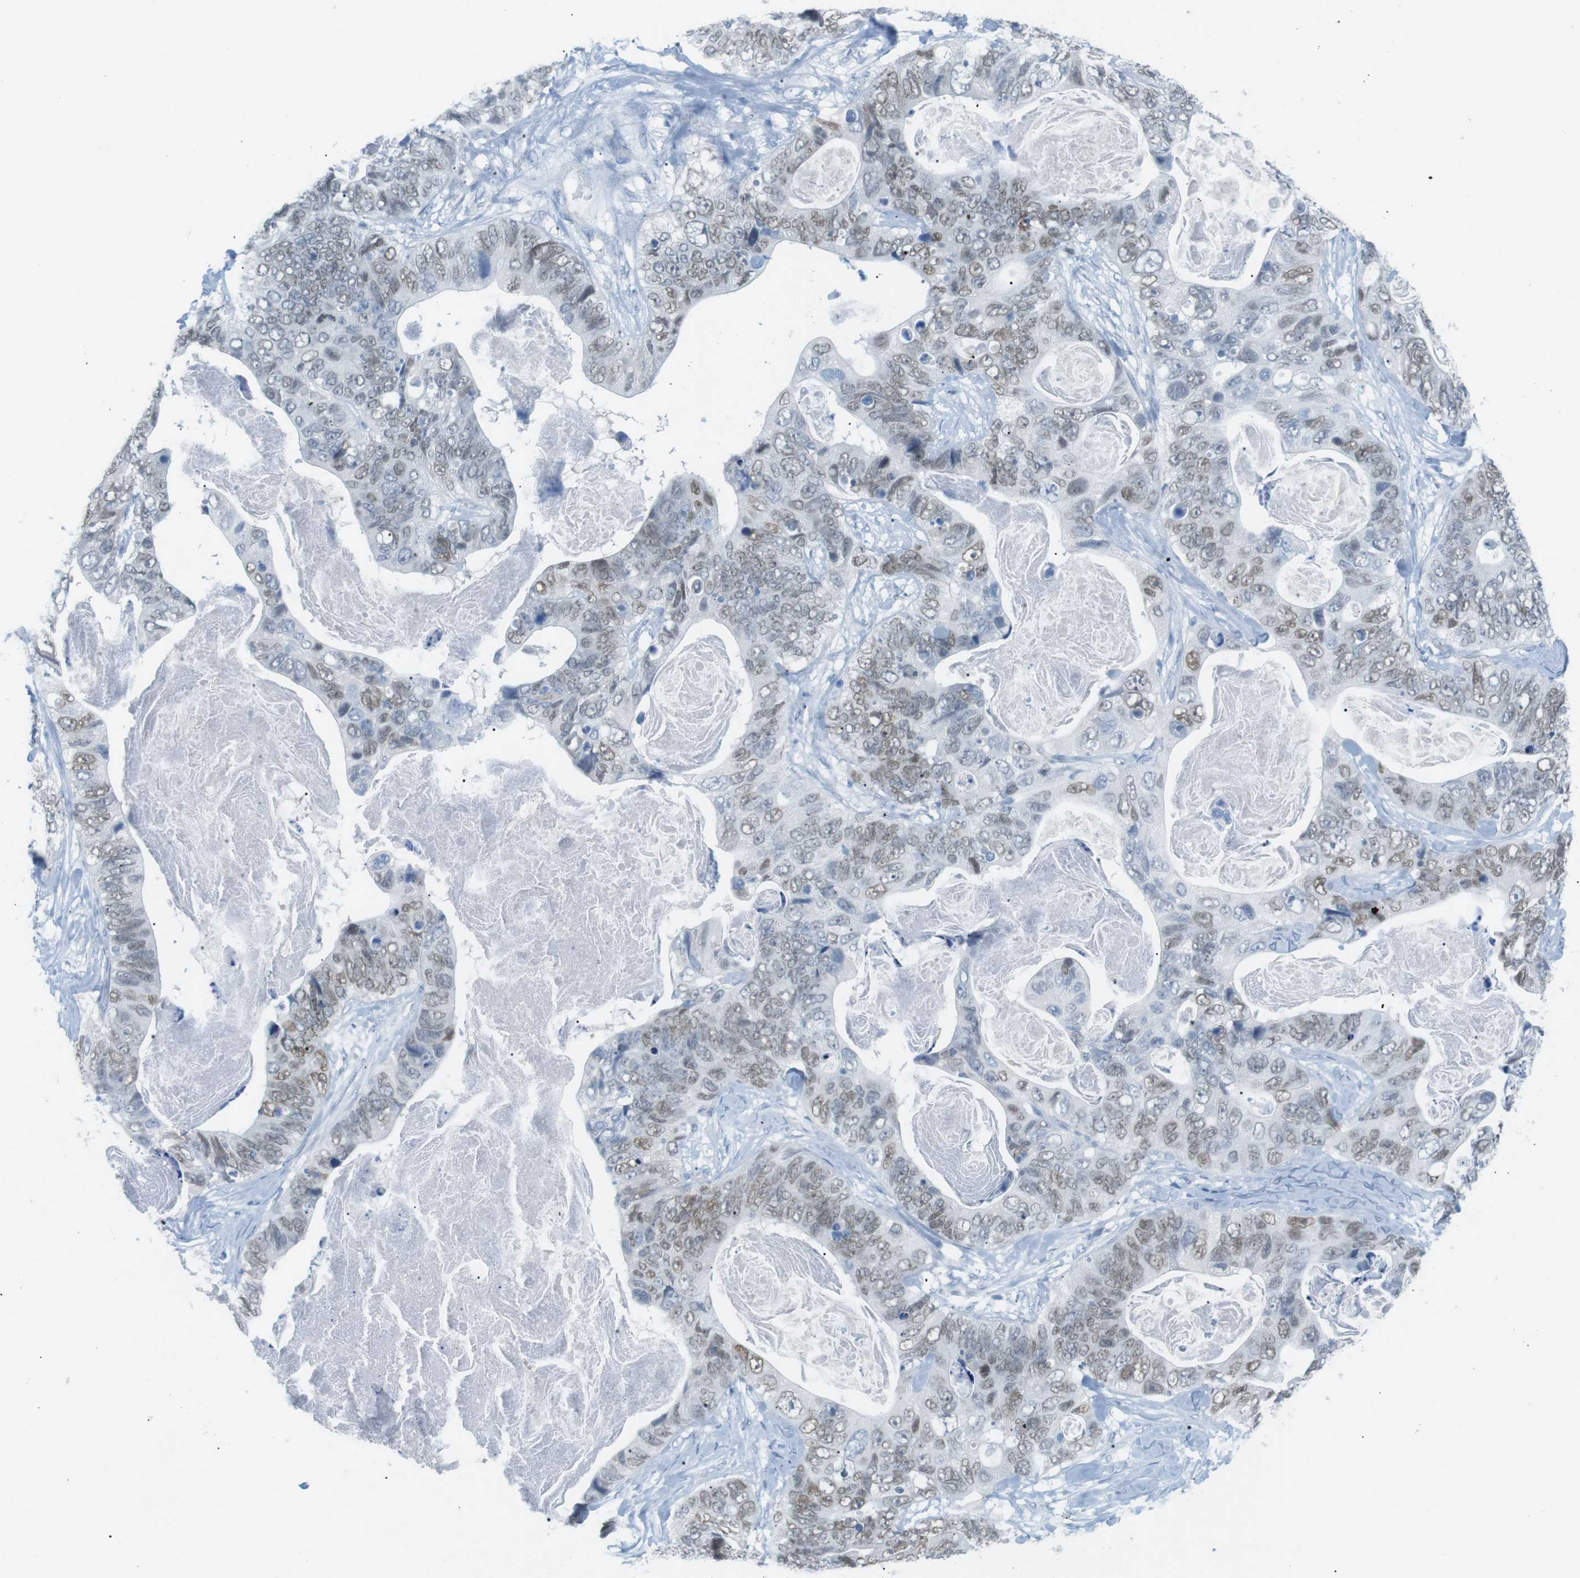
{"staining": {"intensity": "weak", "quantity": "25%-75%", "location": "nuclear"}, "tissue": "stomach cancer", "cell_type": "Tumor cells", "image_type": "cancer", "snomed": [{"axis": "morphology", "description": "Adenocarcinoma, NOS"}, {"axis": "topography", "description": "Stomach"}], "caption": "Protein staining of adenocarcinoma (stomach) tissue shows weak nuclear expression in about 25%-75% of tumor cells. The staining was performed using DAB (3,3'-diaminobenzidine), with brown indicating positive protein expression. Nuclei are stained blue with hematoxylin.", "gene": "SALL4", "patient": {"sex": "female", "age": 89}}